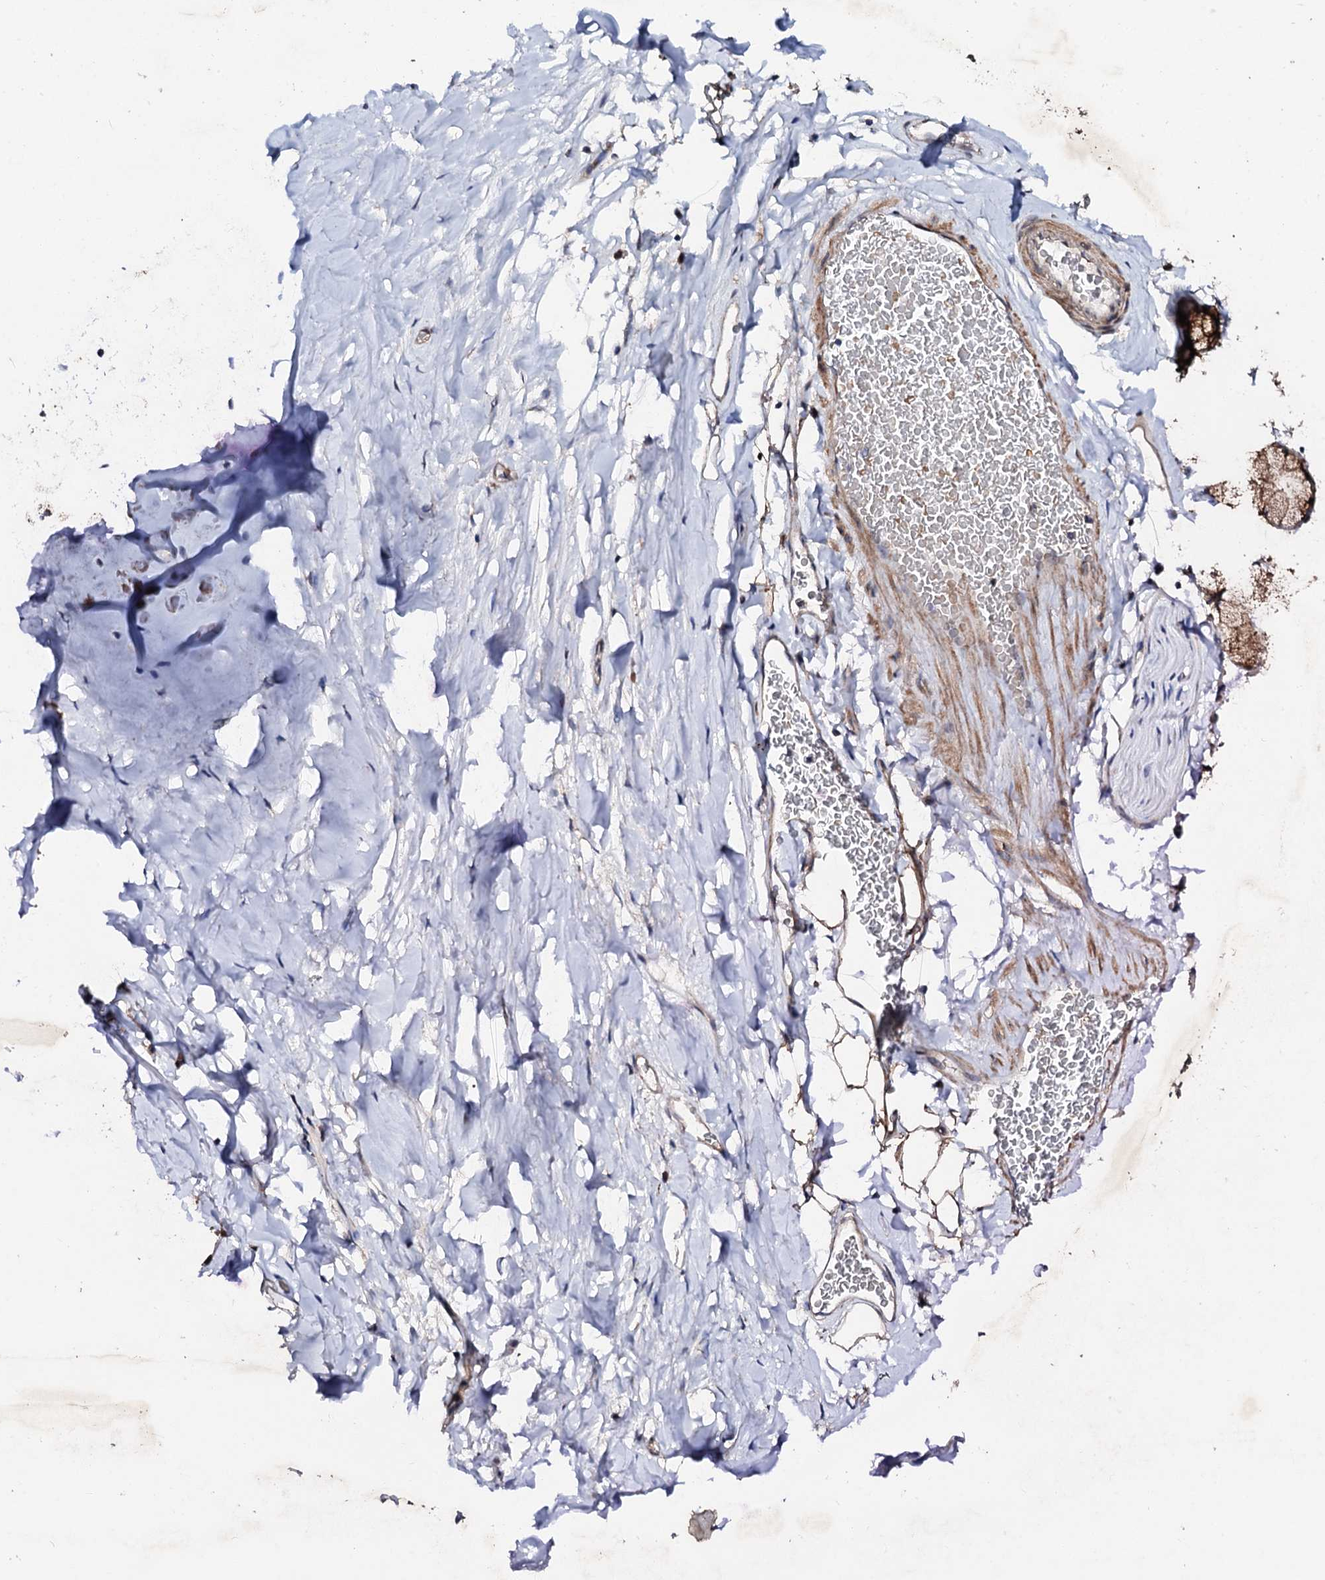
{"staining": {"intensity": "moderate", "quantity": ">75%", "location": "cytoplasmic/membranous"}, "tissue": "adipose tissue", "cell_type": "Adipocytes", "image_type": "normal", "snomed": [{"axis": "morphology", "description": "Normal tissue, NOS"}, {"axis": "topography", "description": "Lymph node"}, {"axis": "topography", "description": "Bronchus"}], "caption": "This is a histology image of IHC staining of benign adipose tissue, which shows moderate positivity in the cytoplasmic/membranous of adipocytes.", "gene": "GTPBP4", "patient": {"sex": "male", "age": 63}}